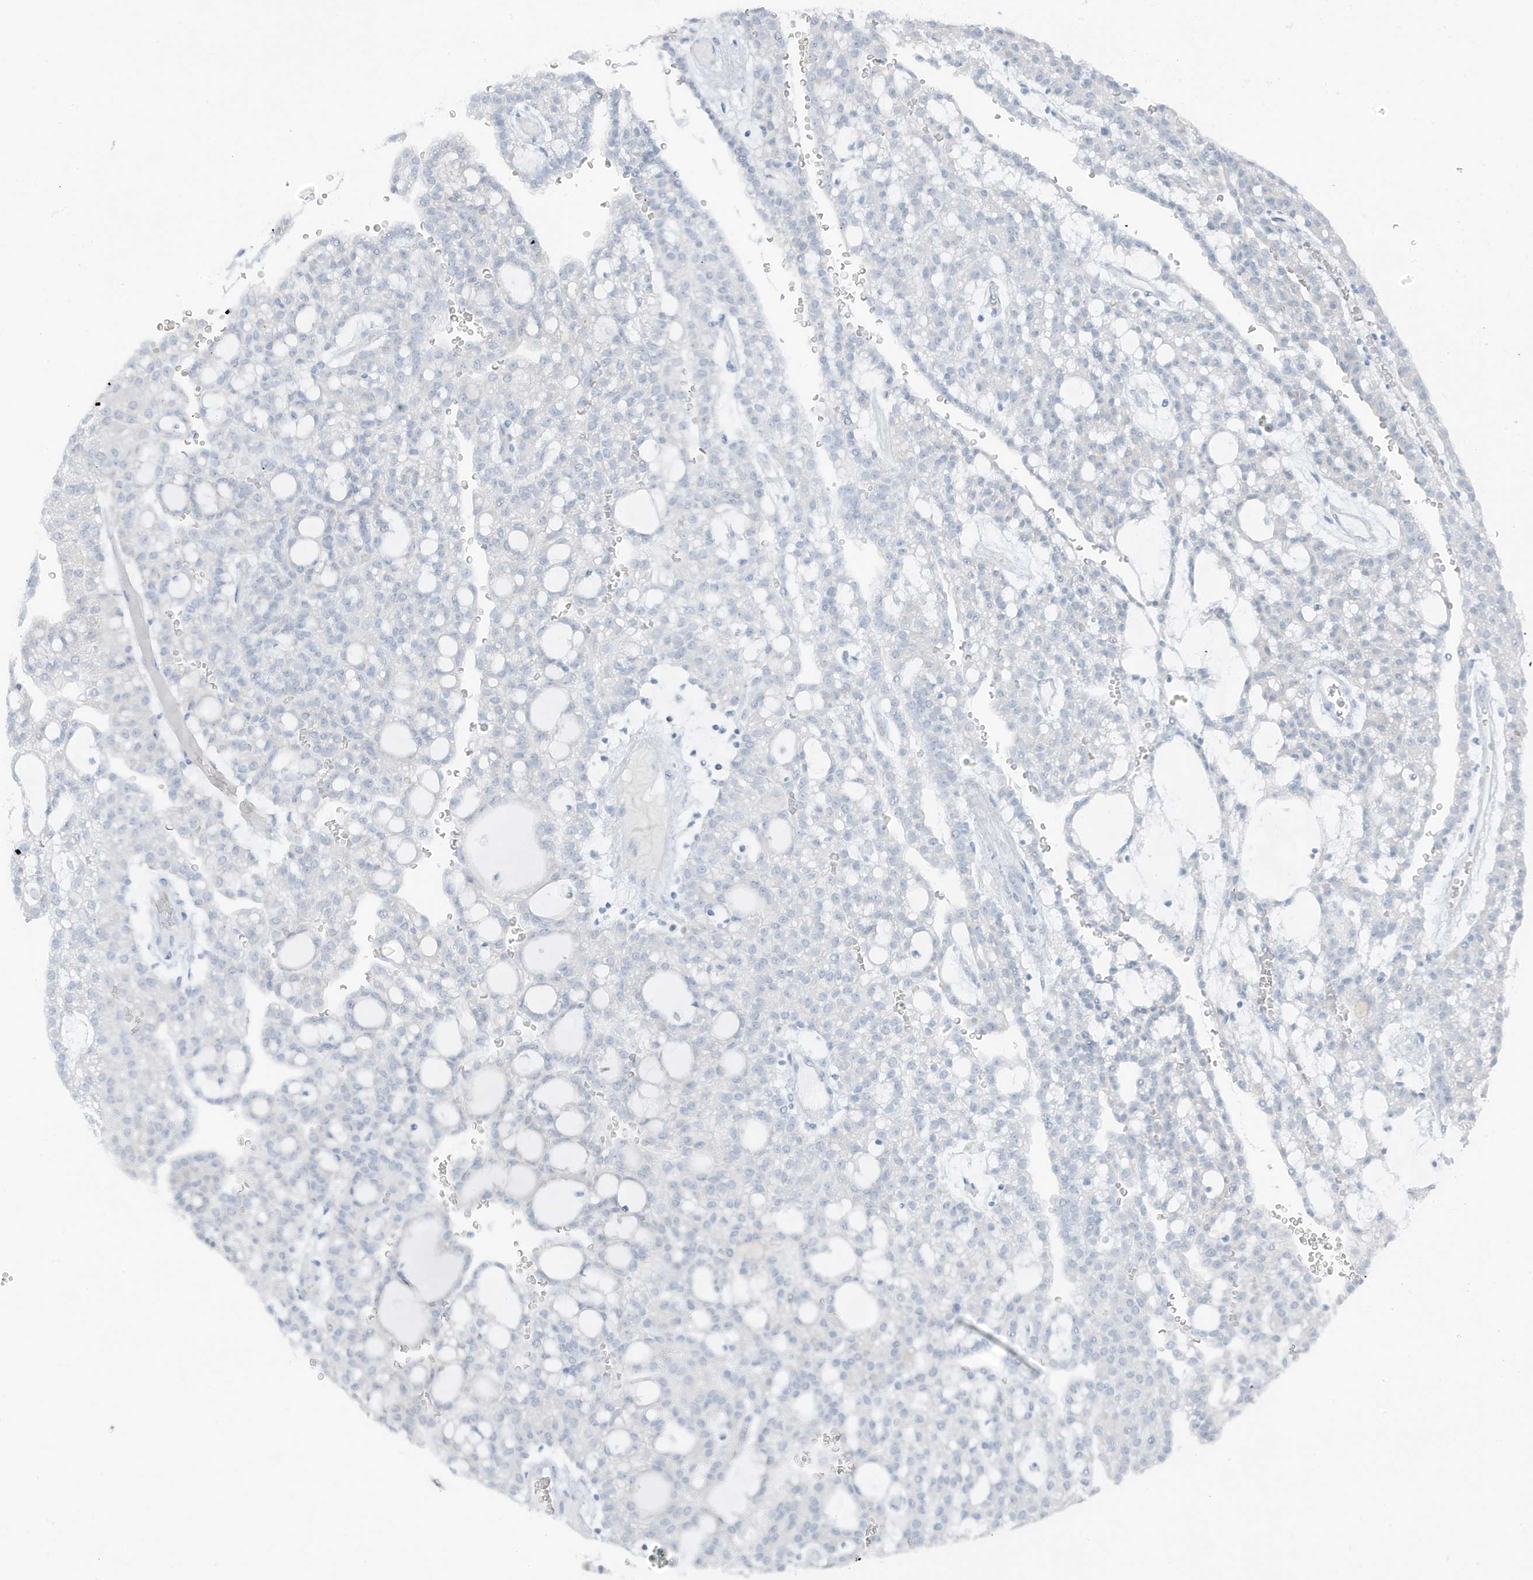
{"staining": {"intensity": "negative", "quantity": "none", "location": "none"}, "tissue": "renal cancer", "cell_type": "Tumor cells", "image_type": "cancer", "snomed": [{"axis": "morphology", "description": "Adenocarcinoma, NOS"}, {"axis": "topography", "description": "Kidney"}], "caption": "The photomicrograph displays no significant staining in tumor cells of renal cancer (adenocarcinoma).", "gene": "ZFP64", "patient": {"sex": "male", "age": 63}}